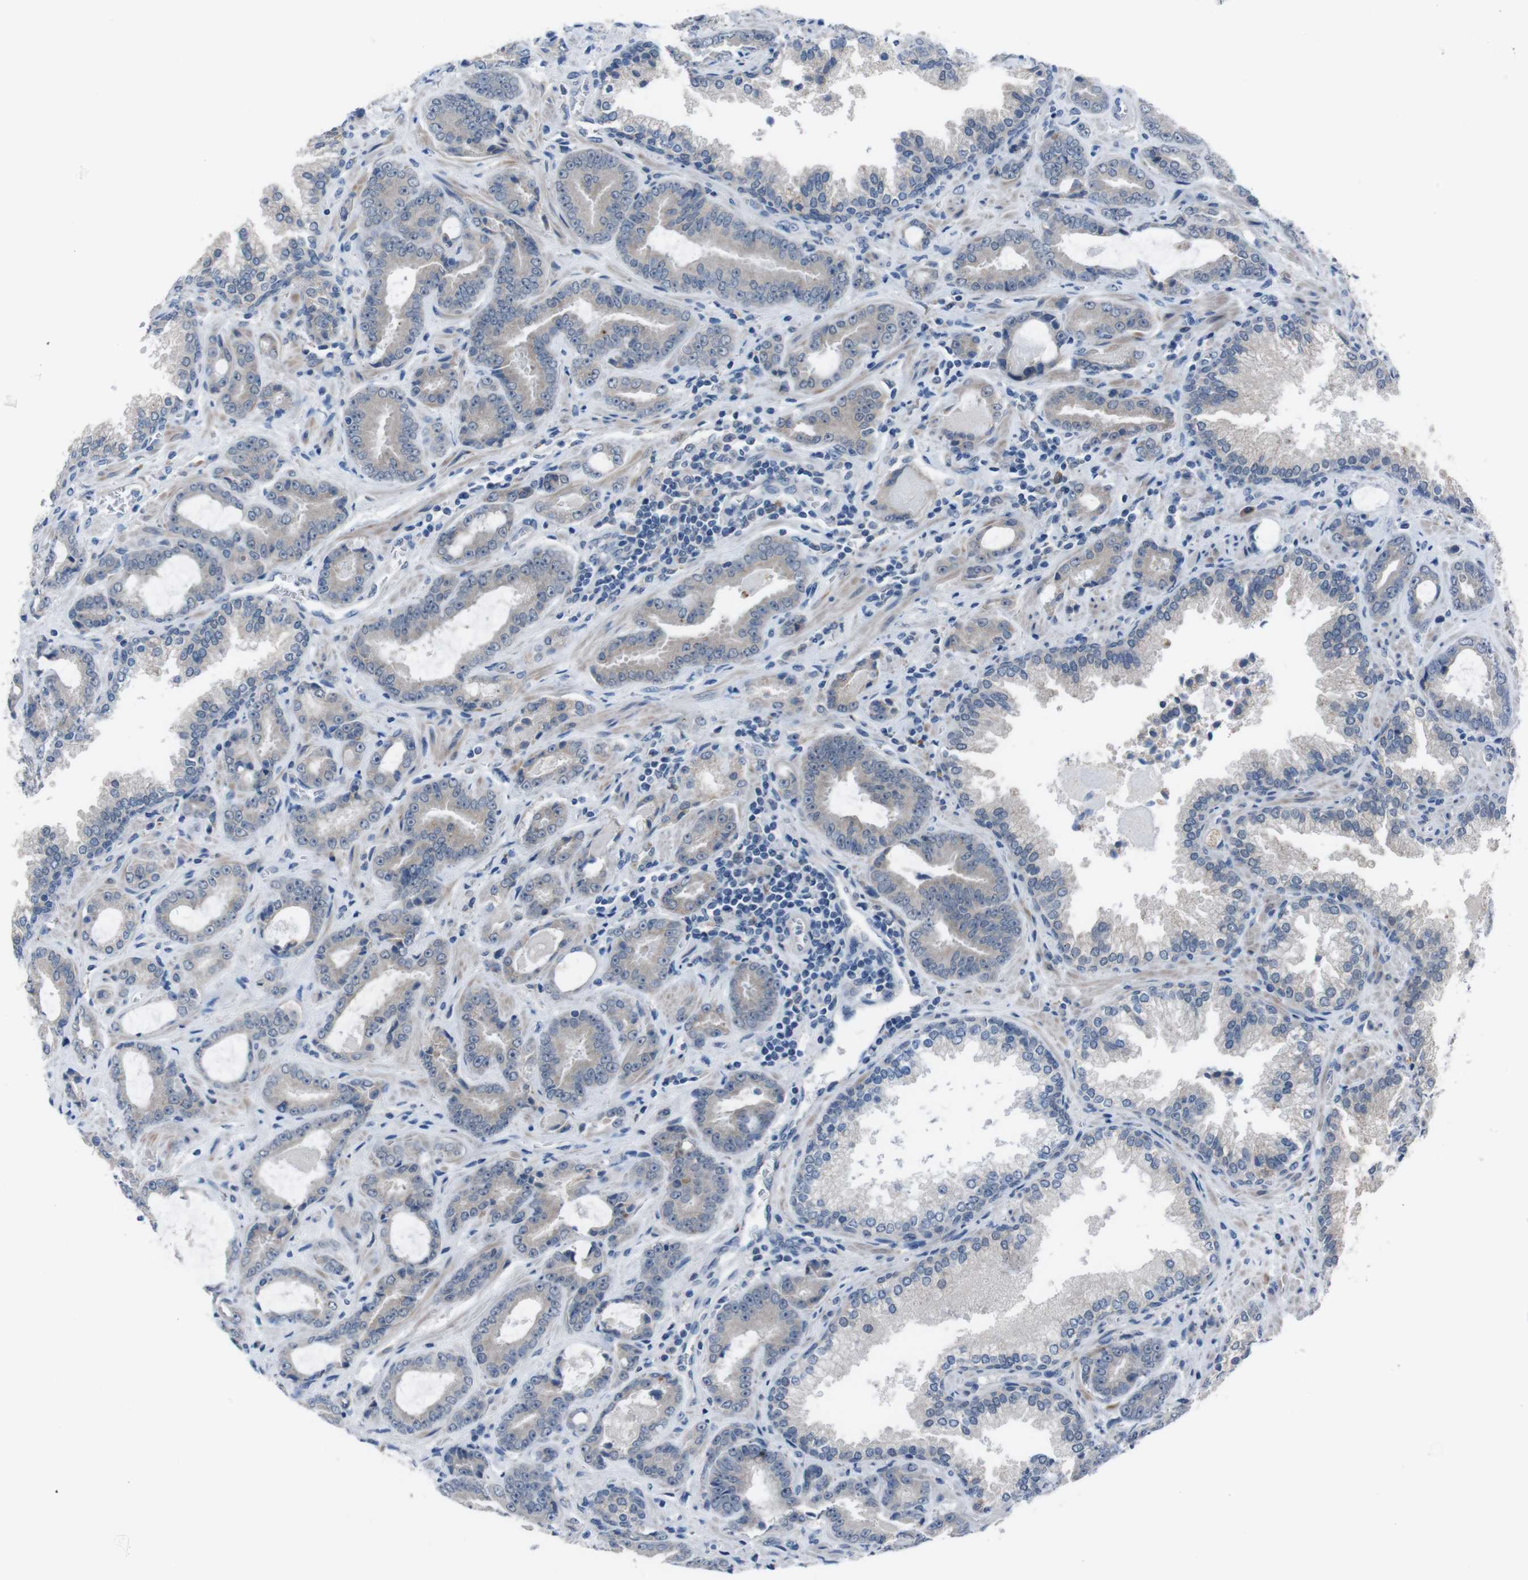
{"staining": {"intensity": "negative", "quantity": "none", "location": "none"}, "tissue": "prostate cancer", "cell_type": "Tumor cells", "image_type": "cancer", "snomed": [{"axis": "morphology", "description": "Adenocarcinoma, Low grade"}, {"axis": "topography", "description": "Prostate"}], "caption": "Prostate adenocarcinoma (low-grade) was stained to show a protein in brown. There is no significant staining in tumor cells.", "gene": "CDH22", "patient": {"sex": "male", "age": 60}}